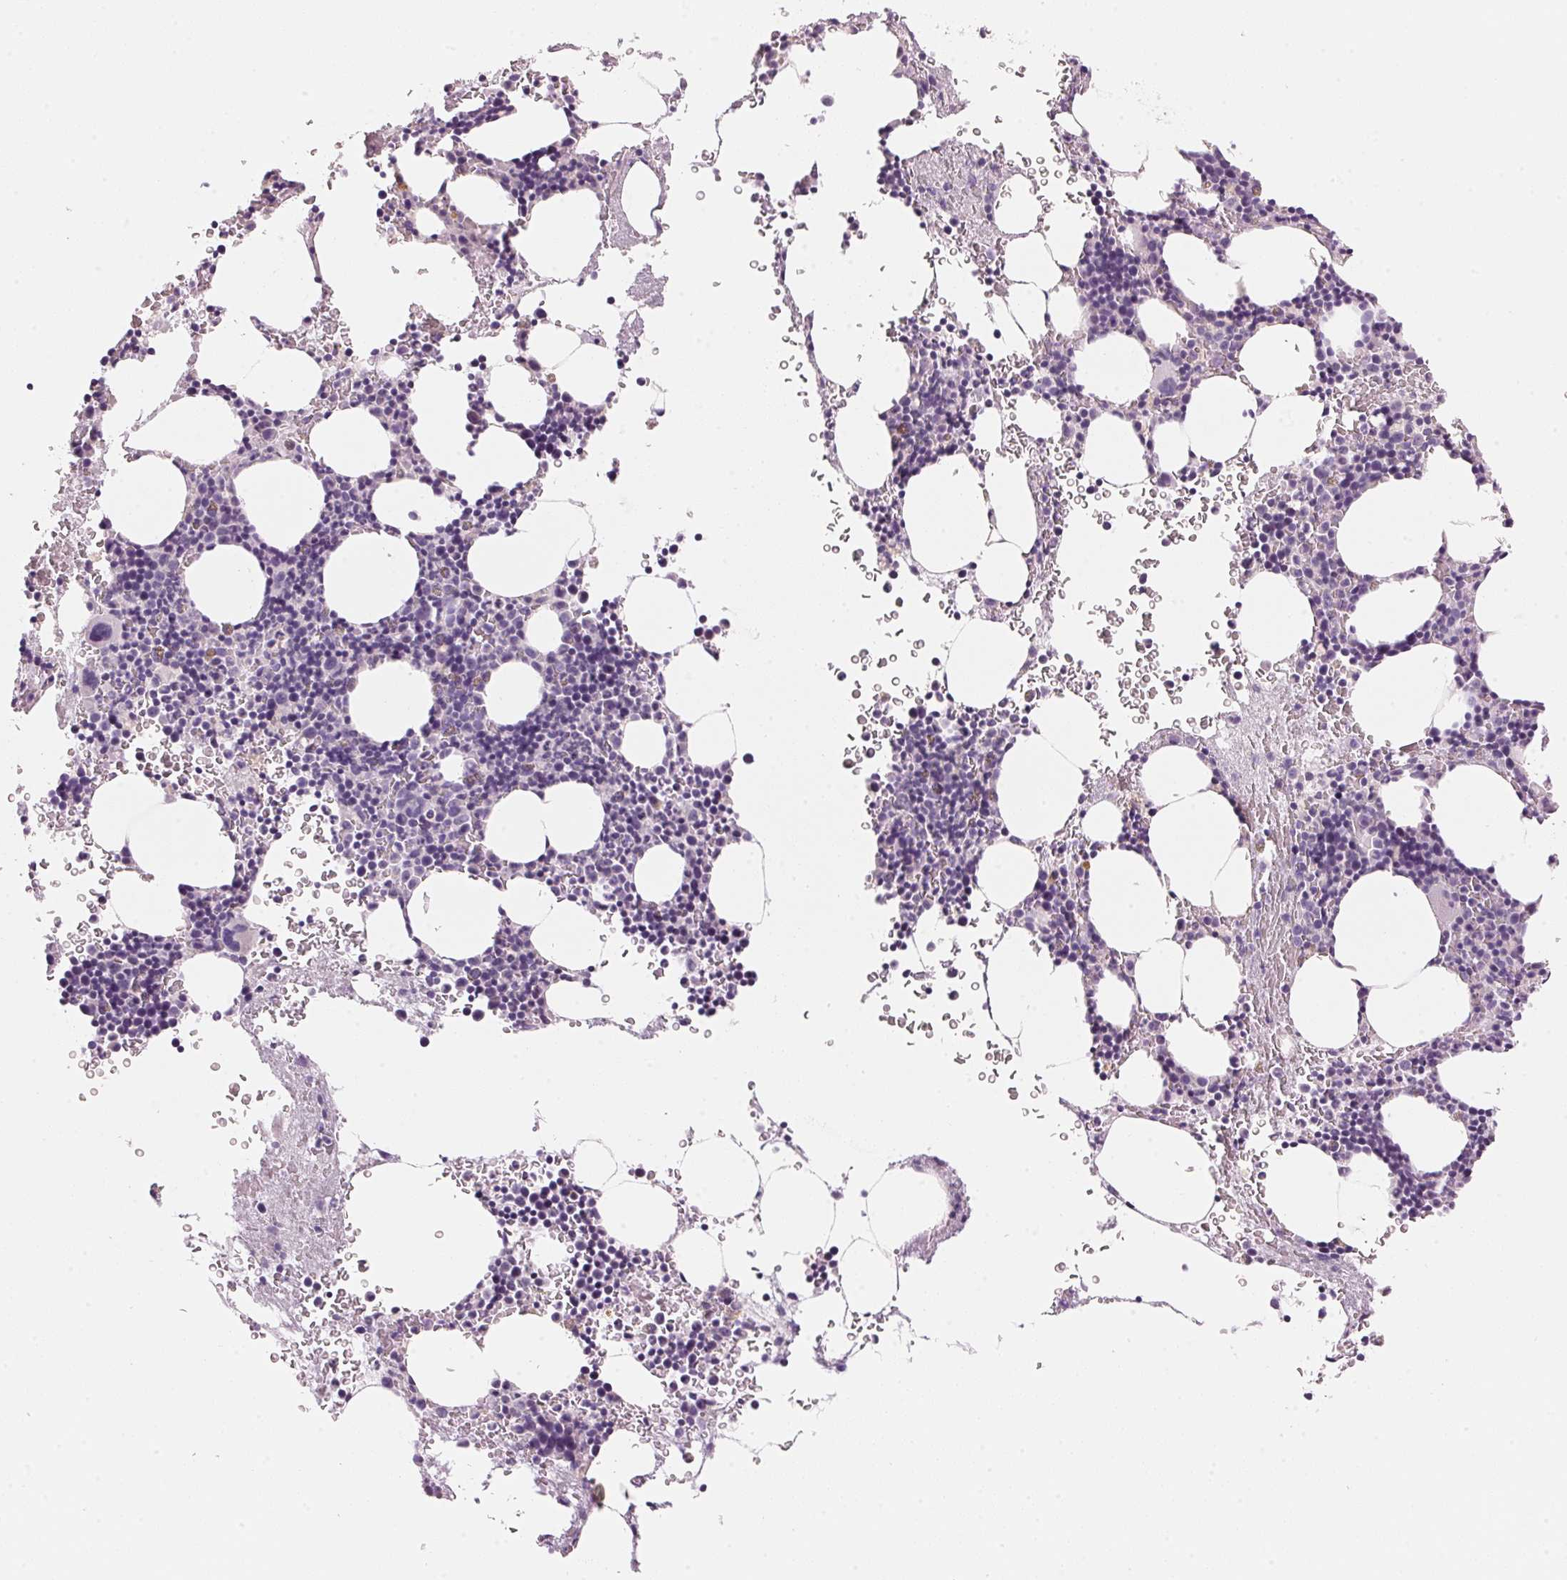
{"staining": {"intensity": "negative", "quantity": "none", "location": "none"}, "tissue": "bone marrow", "cell_type": "Hematopoietic cells", "image_type": "normal", "snomed": [{"axis": "morphology", "description": "Normal tissue, NOS"}, {"axis": "topography", "description": "Bone marrow"}], "caption": "Immunohistochemistry (IHC) of unremarkable bone marrow shows no expression in hematopoietic cells. (Immunohistochemistry, brightfield microscopy, high magnification).", "gene": "CYP11B1", "patient": {"sex": "male", "age": 77}}